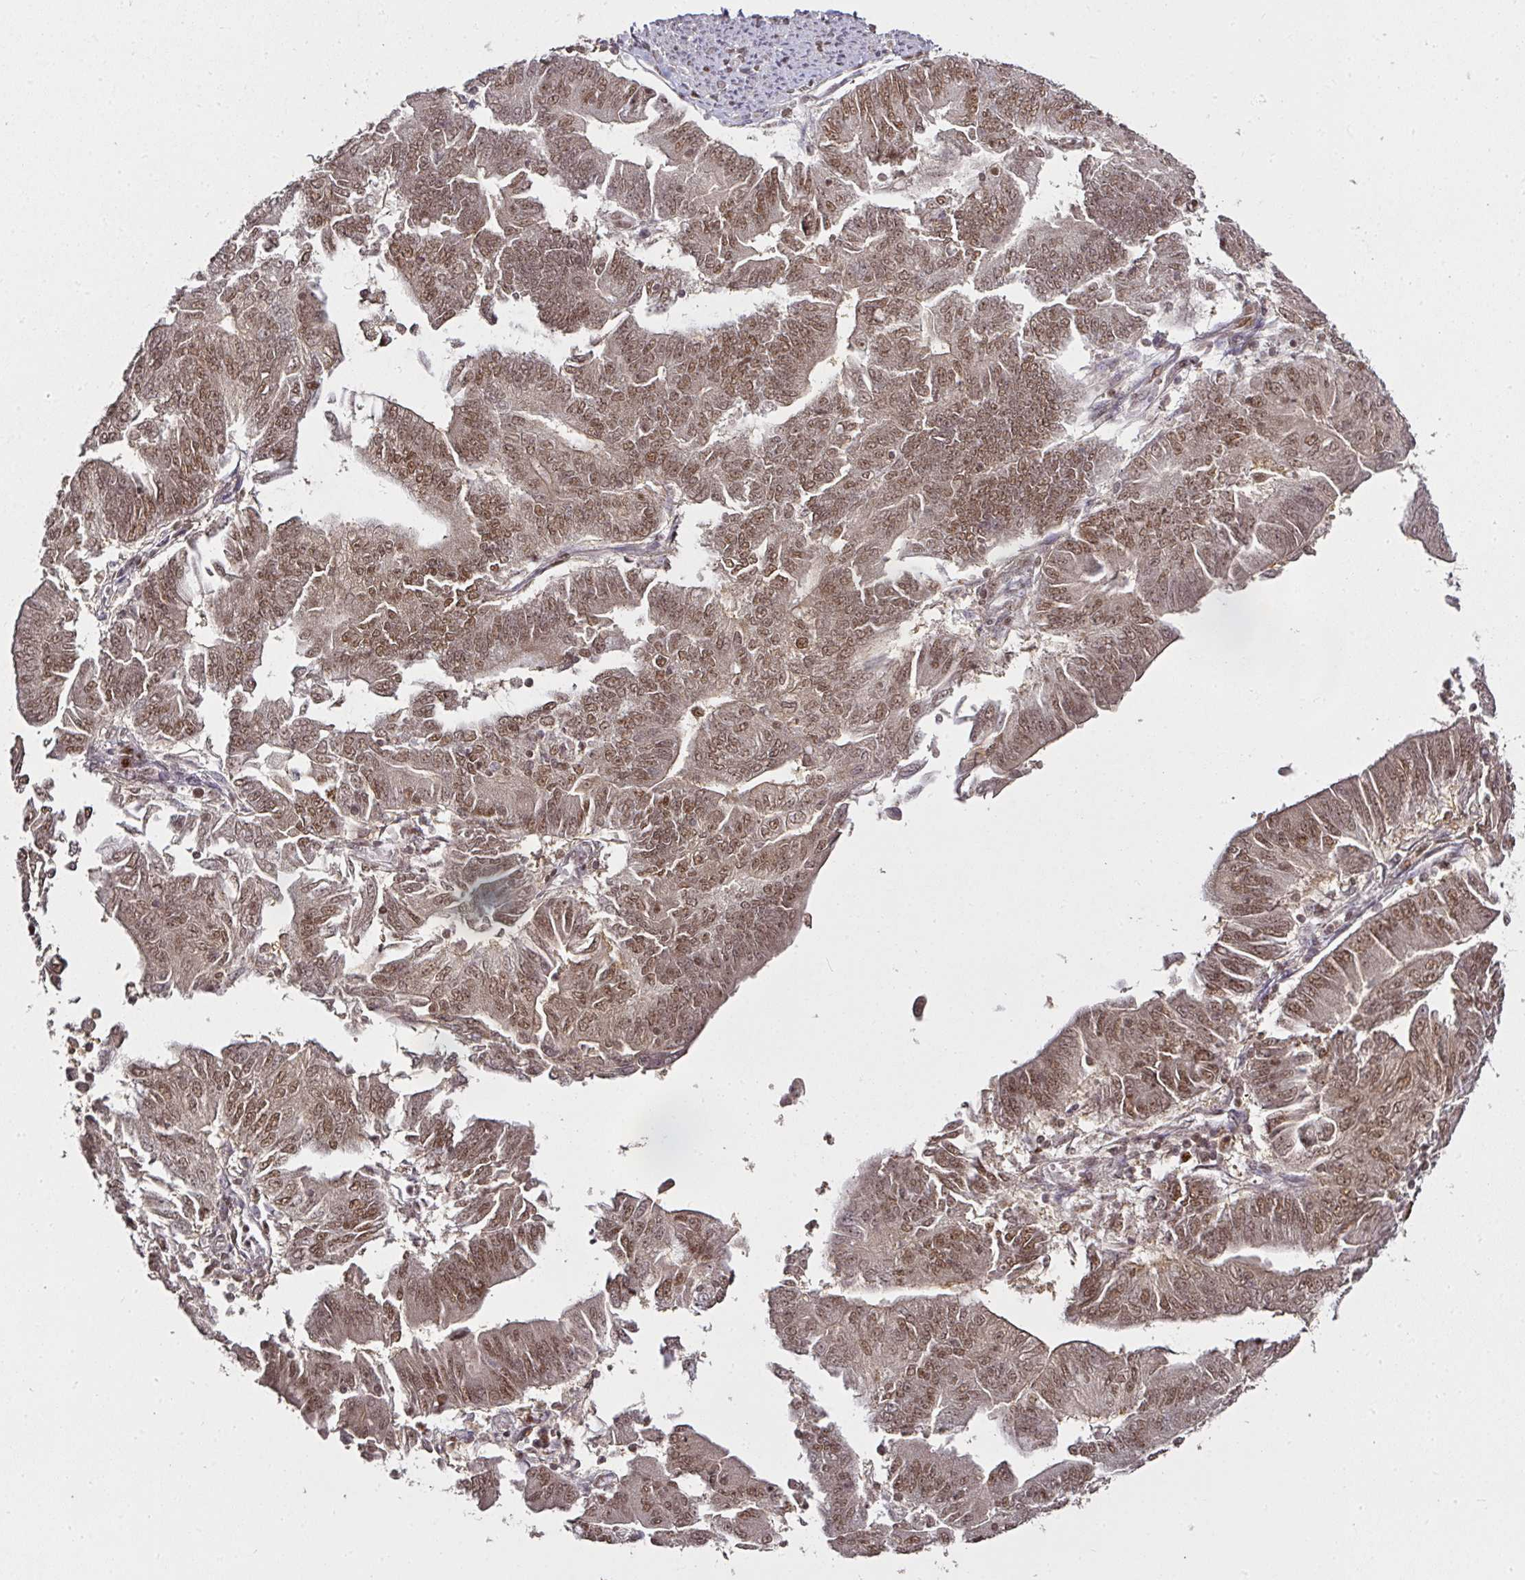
{"staining": {"intensity": "moderate", "quantity": ">75%", "location": "nuclear"}, "tissue": "endometrial cancer", "cell_type": "Tumor cells", "image_type": "cancer", "snomed": [{"axis": "morphology", "description": "Adenocarcinoma, NOS"}, {"axis": "topography", "description": "Endometrium"}], "caption": "Moderate nuclear staining for a protein is seen in about >75% of tumor cells of endometrial adenocarcinoma using IHC.", "gene": "GPRIN2", "patient": {"sex": "female", "age": 70}}